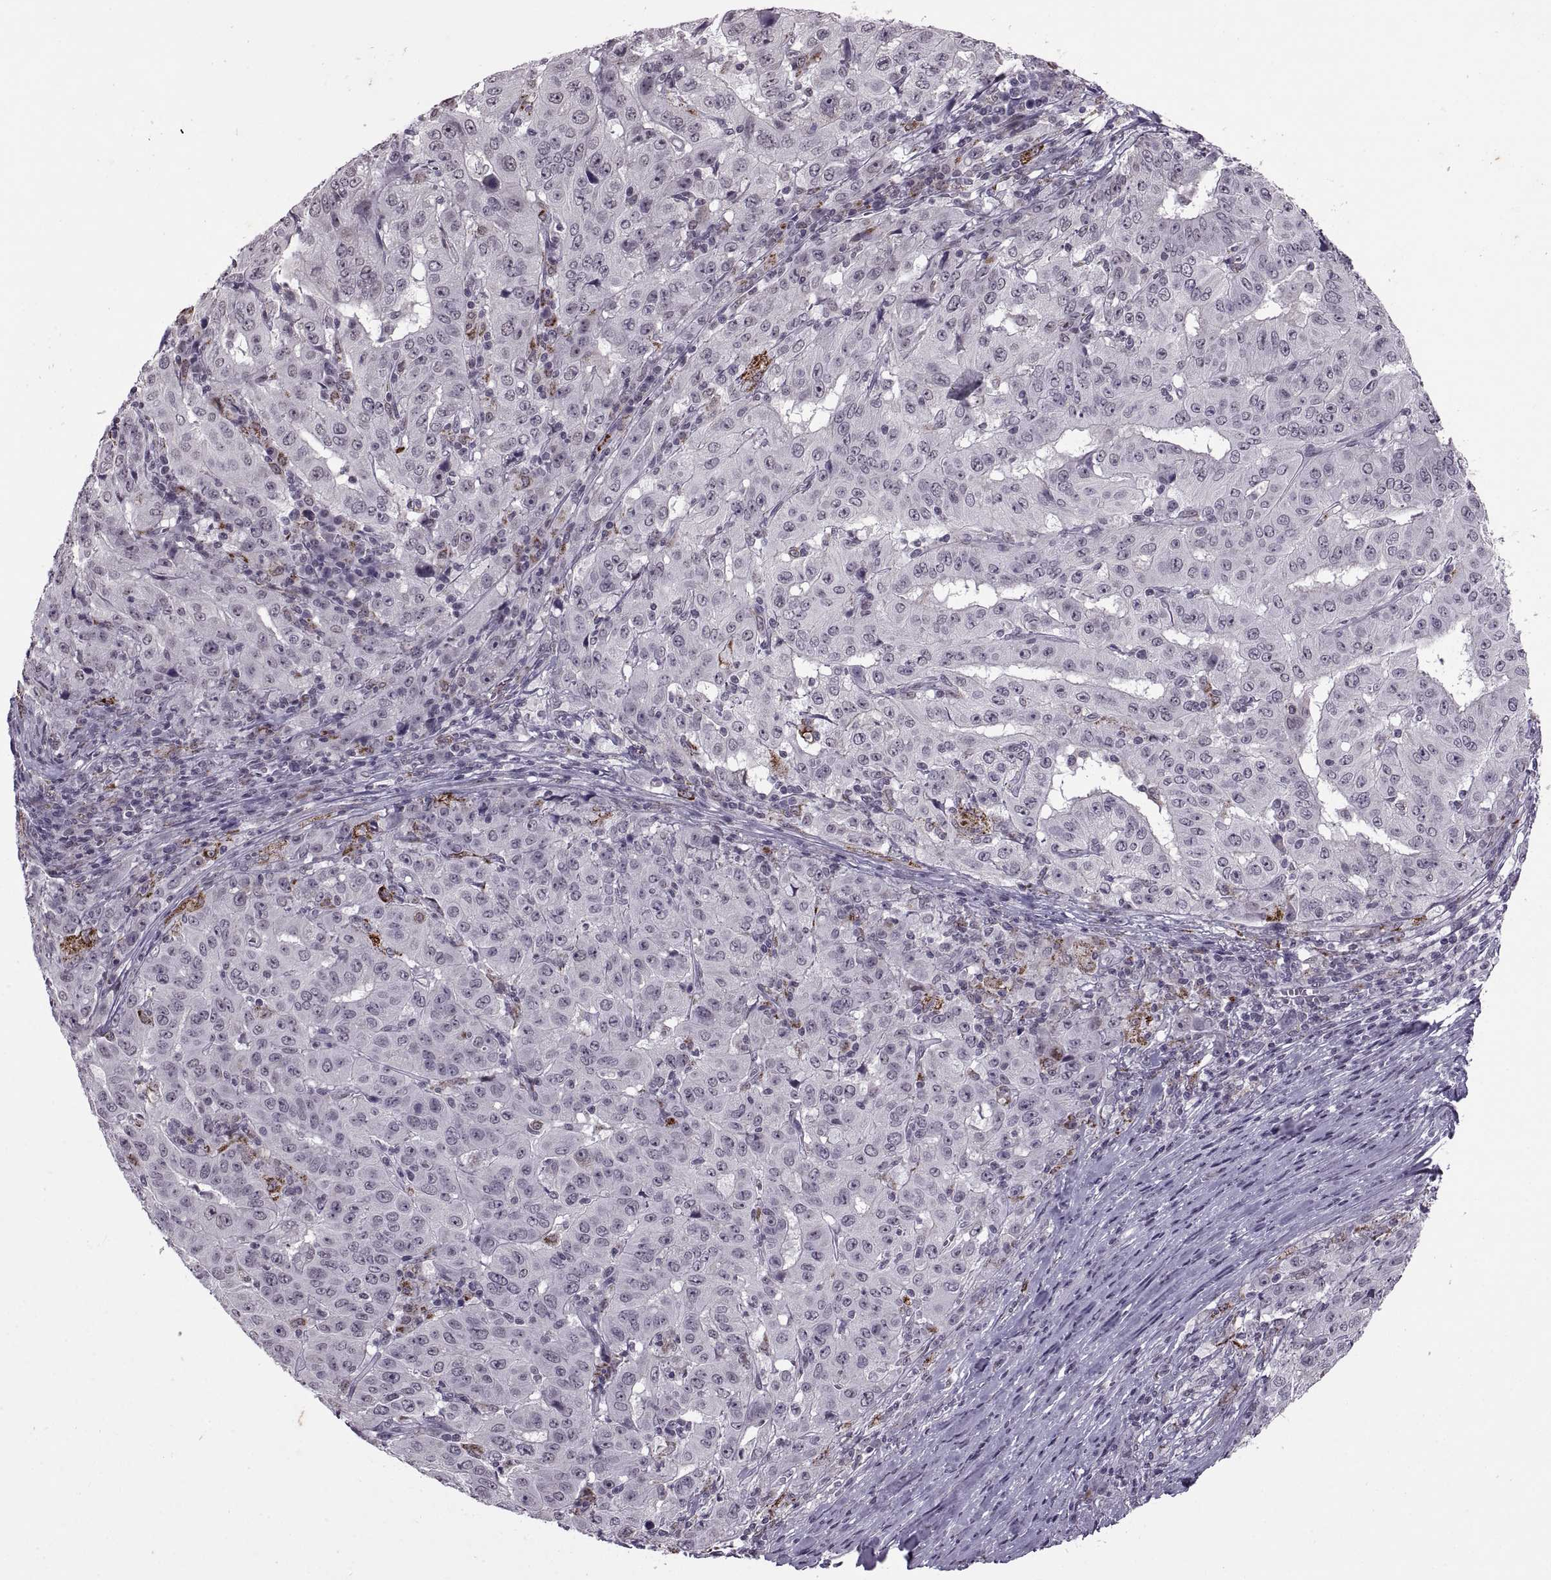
{"staining": {"intensity": "negative", "quantity": "none", "location": "none"}, "tissue": "pancreatic cancer", "cell_type": "Tumor cells", "image_type": "cancer", "snomed": [{"axis": "morphology", "description": "Adenocarcinoma, NOS"}, {"axis": "topography", "description": "Pancreas"}], "caption": "This is an IHC histopathology image of human adenocarcinoma (pancreatic). There is no expression in tumor cells.", "gene": "OTP", "patient": {"sex": "male", "age": 63}}